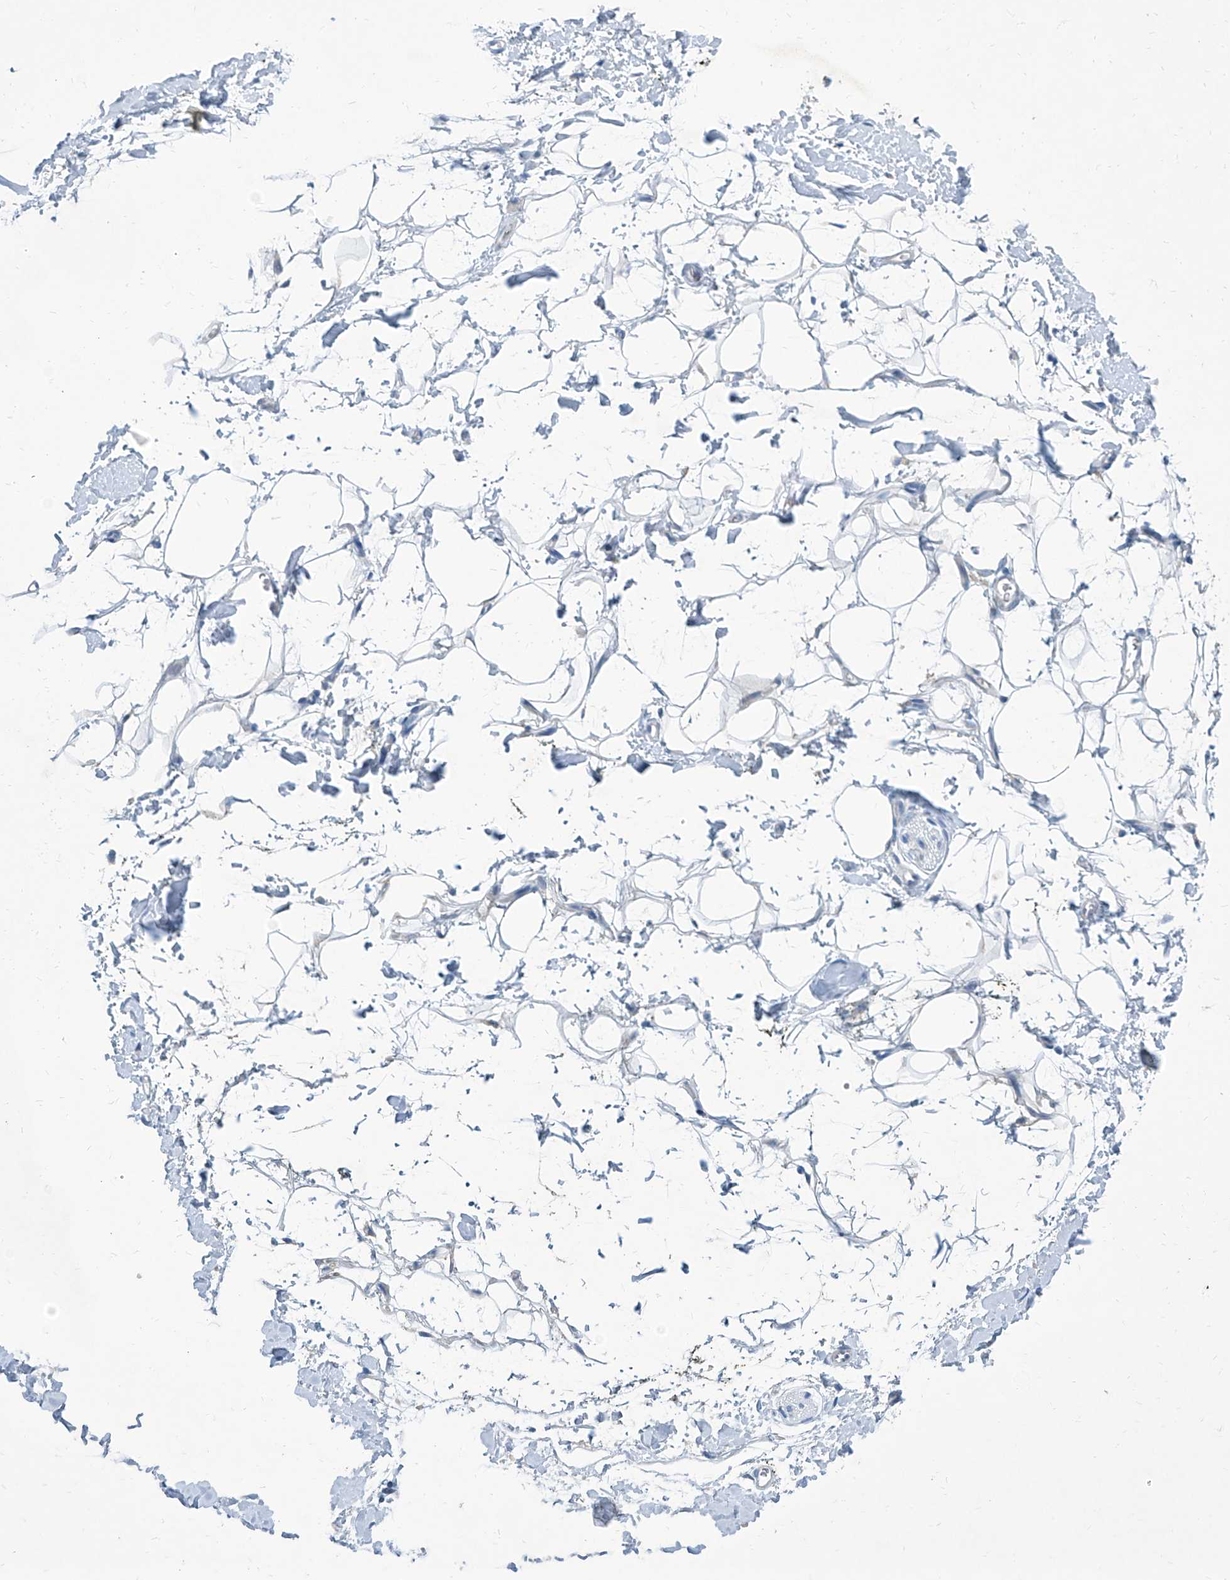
{"staining": {"intensity": "negative", "quantity": "none", "location": "none"}, "tissue": "adipose tissue", "cell_type": "Adipocytes", "image_type": "normal", "snomed": [{"axis": "morphology", "description": "Normal tissue, NOS"}, {"axis": "morphology", "description": "Adenocarcinoma, NOS"}, {"axis": "topography", "description": "Pancreas"}, {"axis": "topography", "description": "Peripheral nerve tissue"}], "caption": "Protein analysis of unremarkable adipose tissue displays no significant positivity in adipocytes. (DAB (3,3'-diaminobenzidine) IHC, high magnification).", "gene": "ZNF519", "patient": {"sex": "male", "age": 59}}